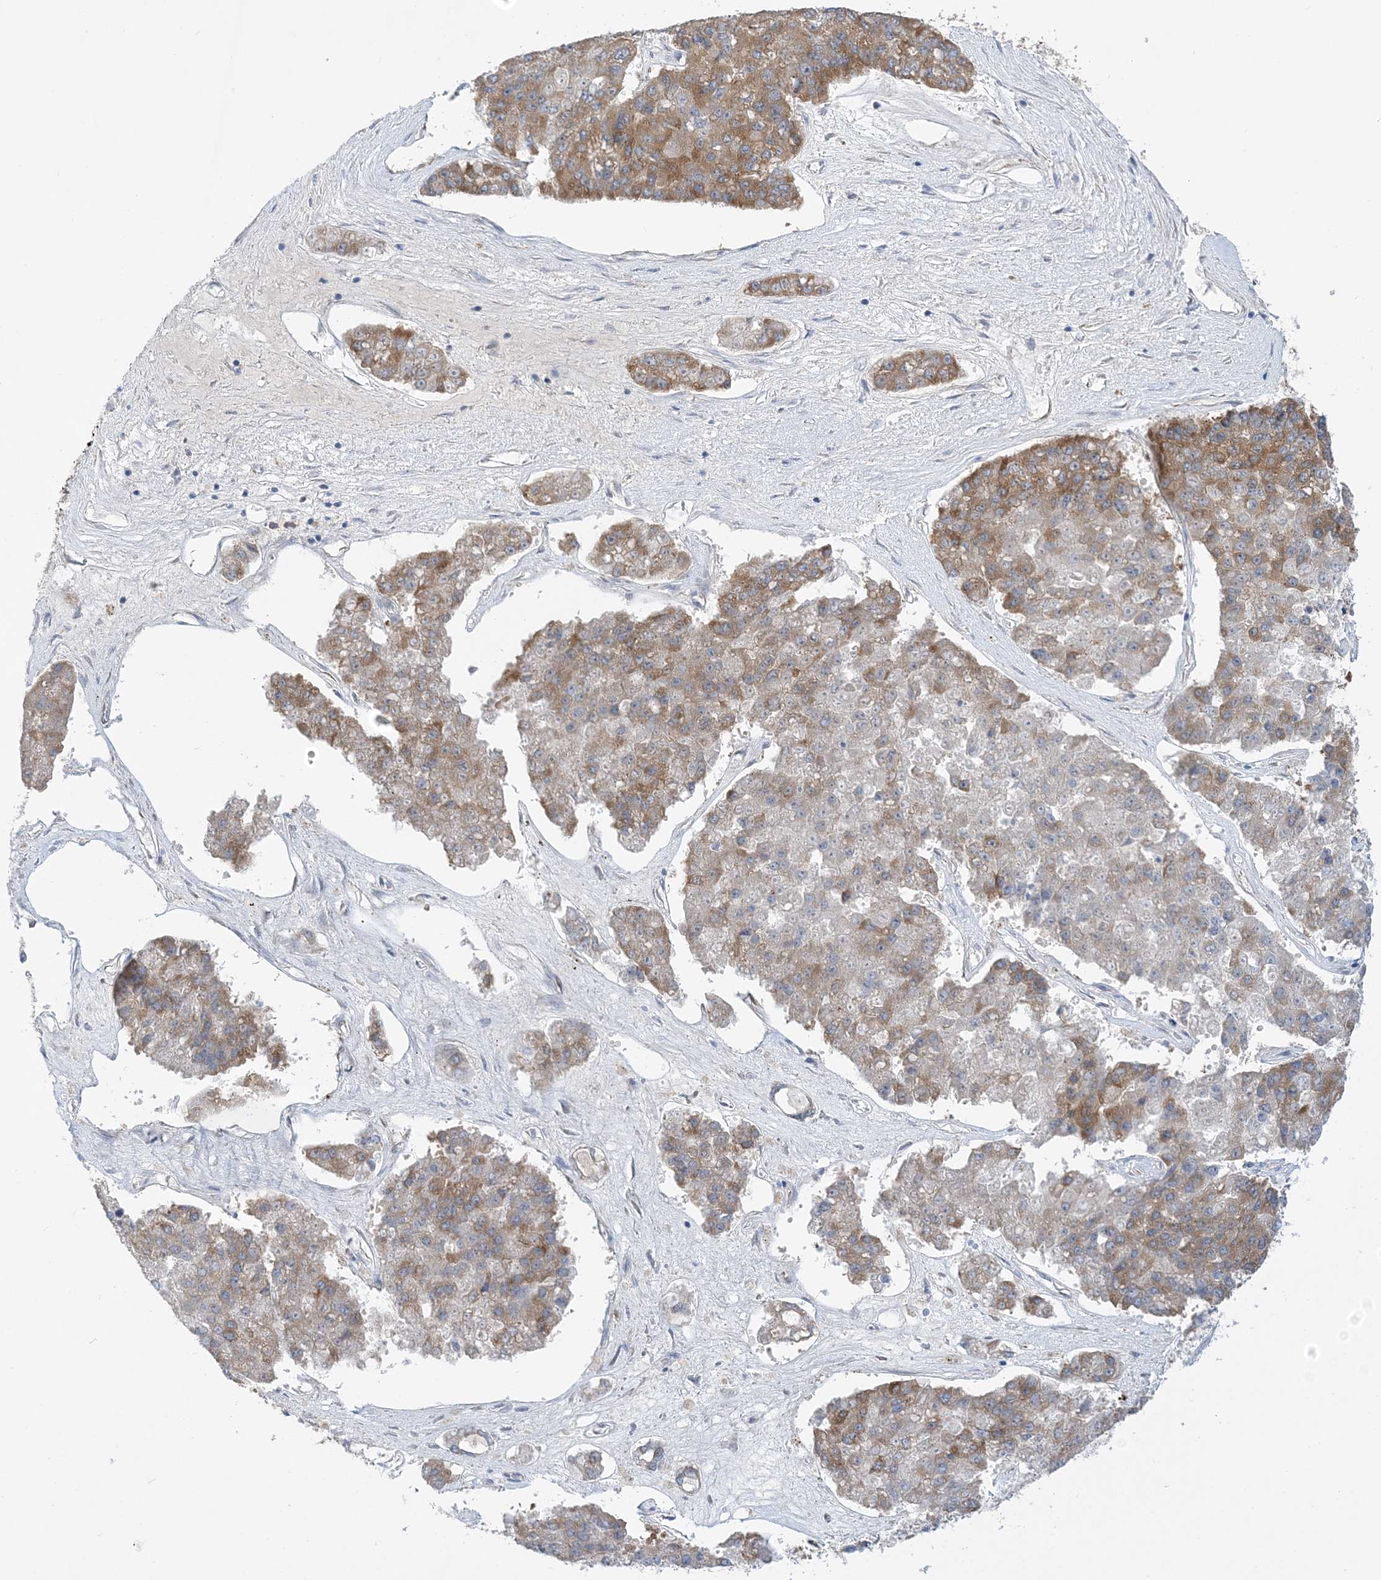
{"staining": {"intensity": "moderate", "quantity": ">75%", "location": "cytoplasmic/membranous"}, "tissue": "pancreatic cancer", "cell_type": "Tumor cells", "image_type": "cancer", "snomed": [{"axis": "morphology", "description": "Adenocarcinoma, NOS"}, {"axis": "topography", "description": "Pancreas"}], "caption": "Immunohistochemistry (IHC) (DAB) staining of adenocarcinoma (pancreatic) displays moderate cytoplasmic/membranous protein staining in approximately >75% of tumor cells.", "gene": "LARP4B", "patient": {"sex": "male", "age": 50}}